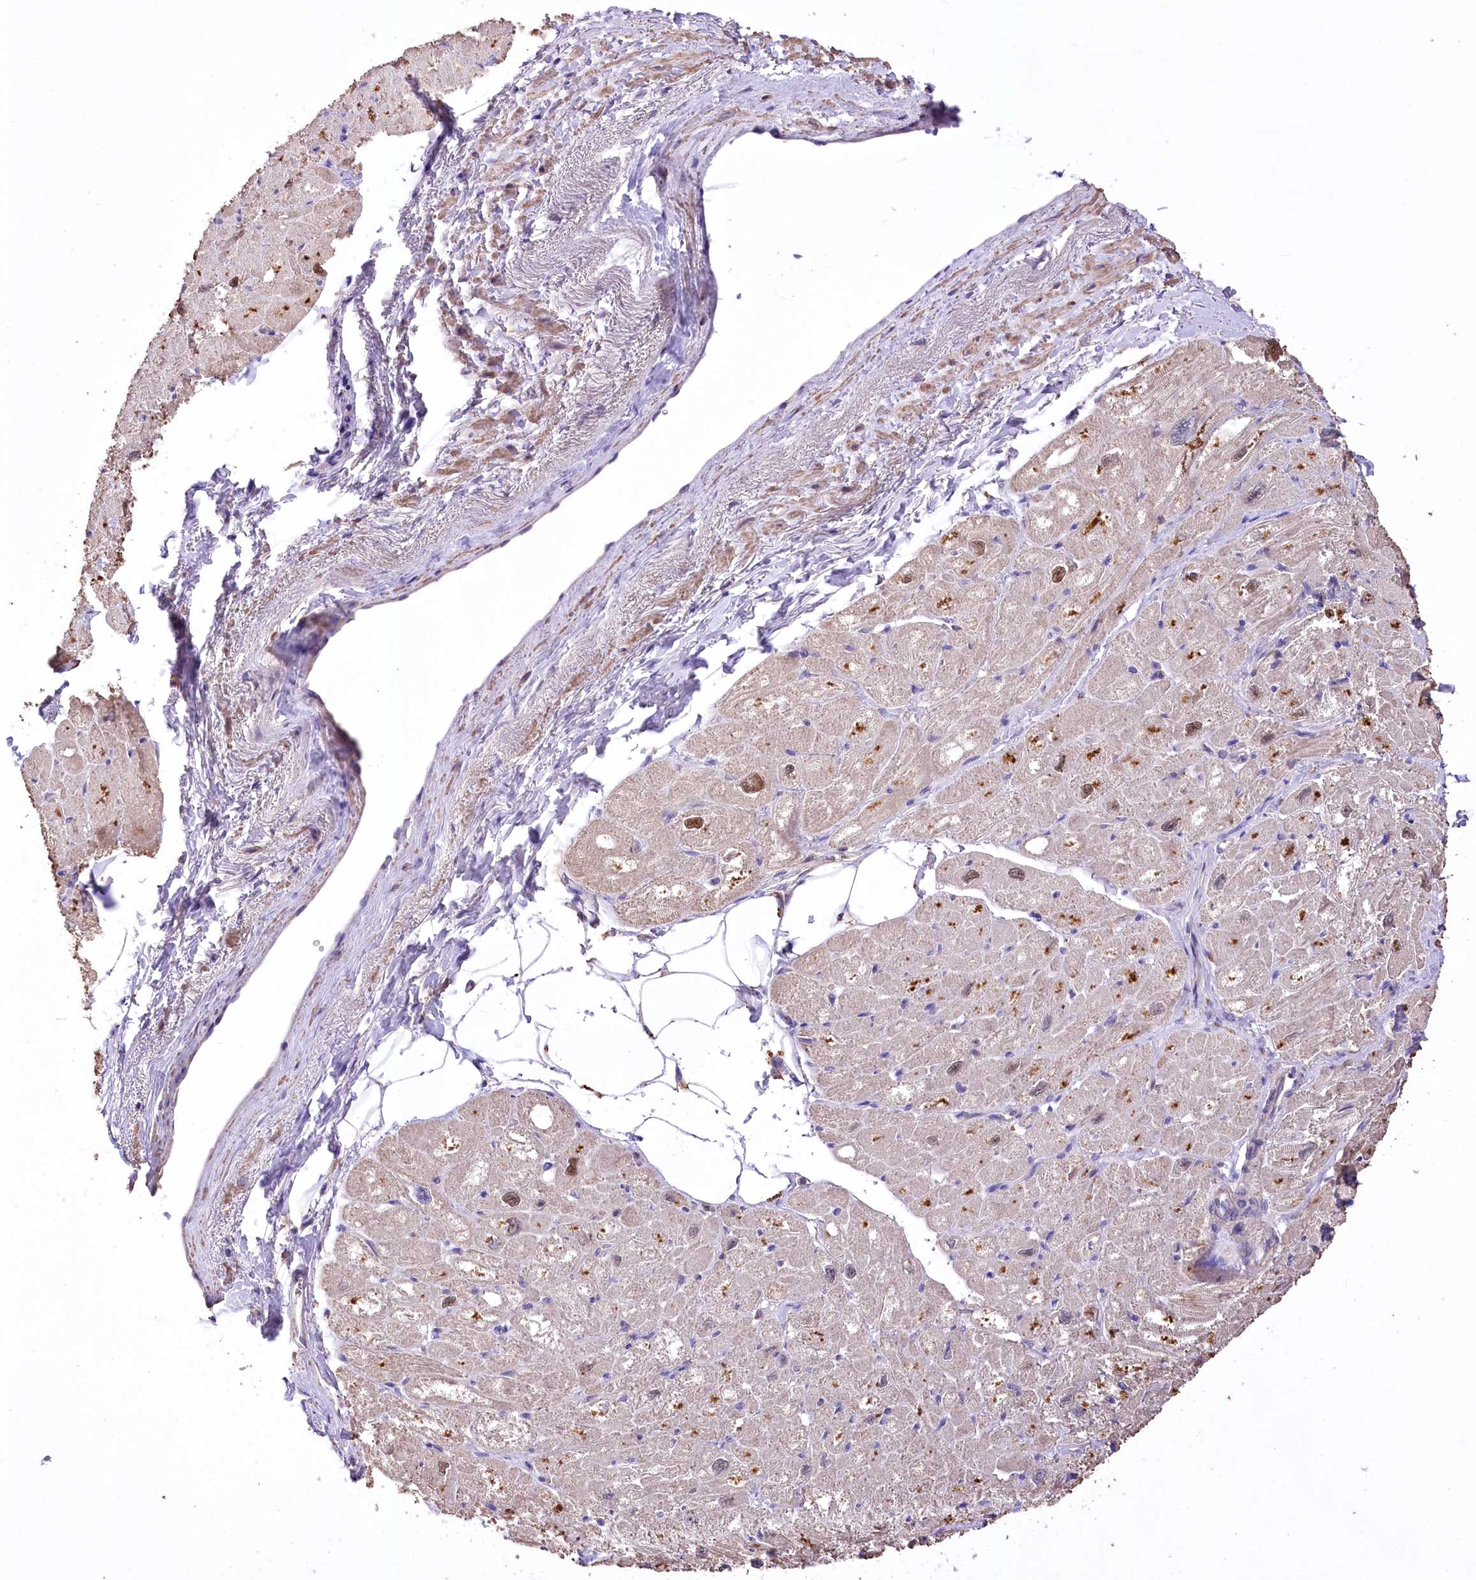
{"staining": {"intensity": "weak", "quantity": ">75%", "location": "cytoplasmic/membranous"}, "tissue": "heart muscle", "cell_type": "Cardiomyocytes", "image_type": "normal", "snomed": [{"axis": "morphology", "description": "Normal tissue, NOS"}, {"axis": "topography", "description": "Heart"}], "caption": "Unremarkable heart muscle reveals weak cytoplasmic/membranous positivity in approximately >75% of cardiomyocytes, visualized by immunohistochemistry. (DAB (3,3'-diaminobenzidine) = brown stain, brightfield microscopy at high magnification).", "gene": "PCYOX1L", "patient": {"sex": "male", "age": 50}}